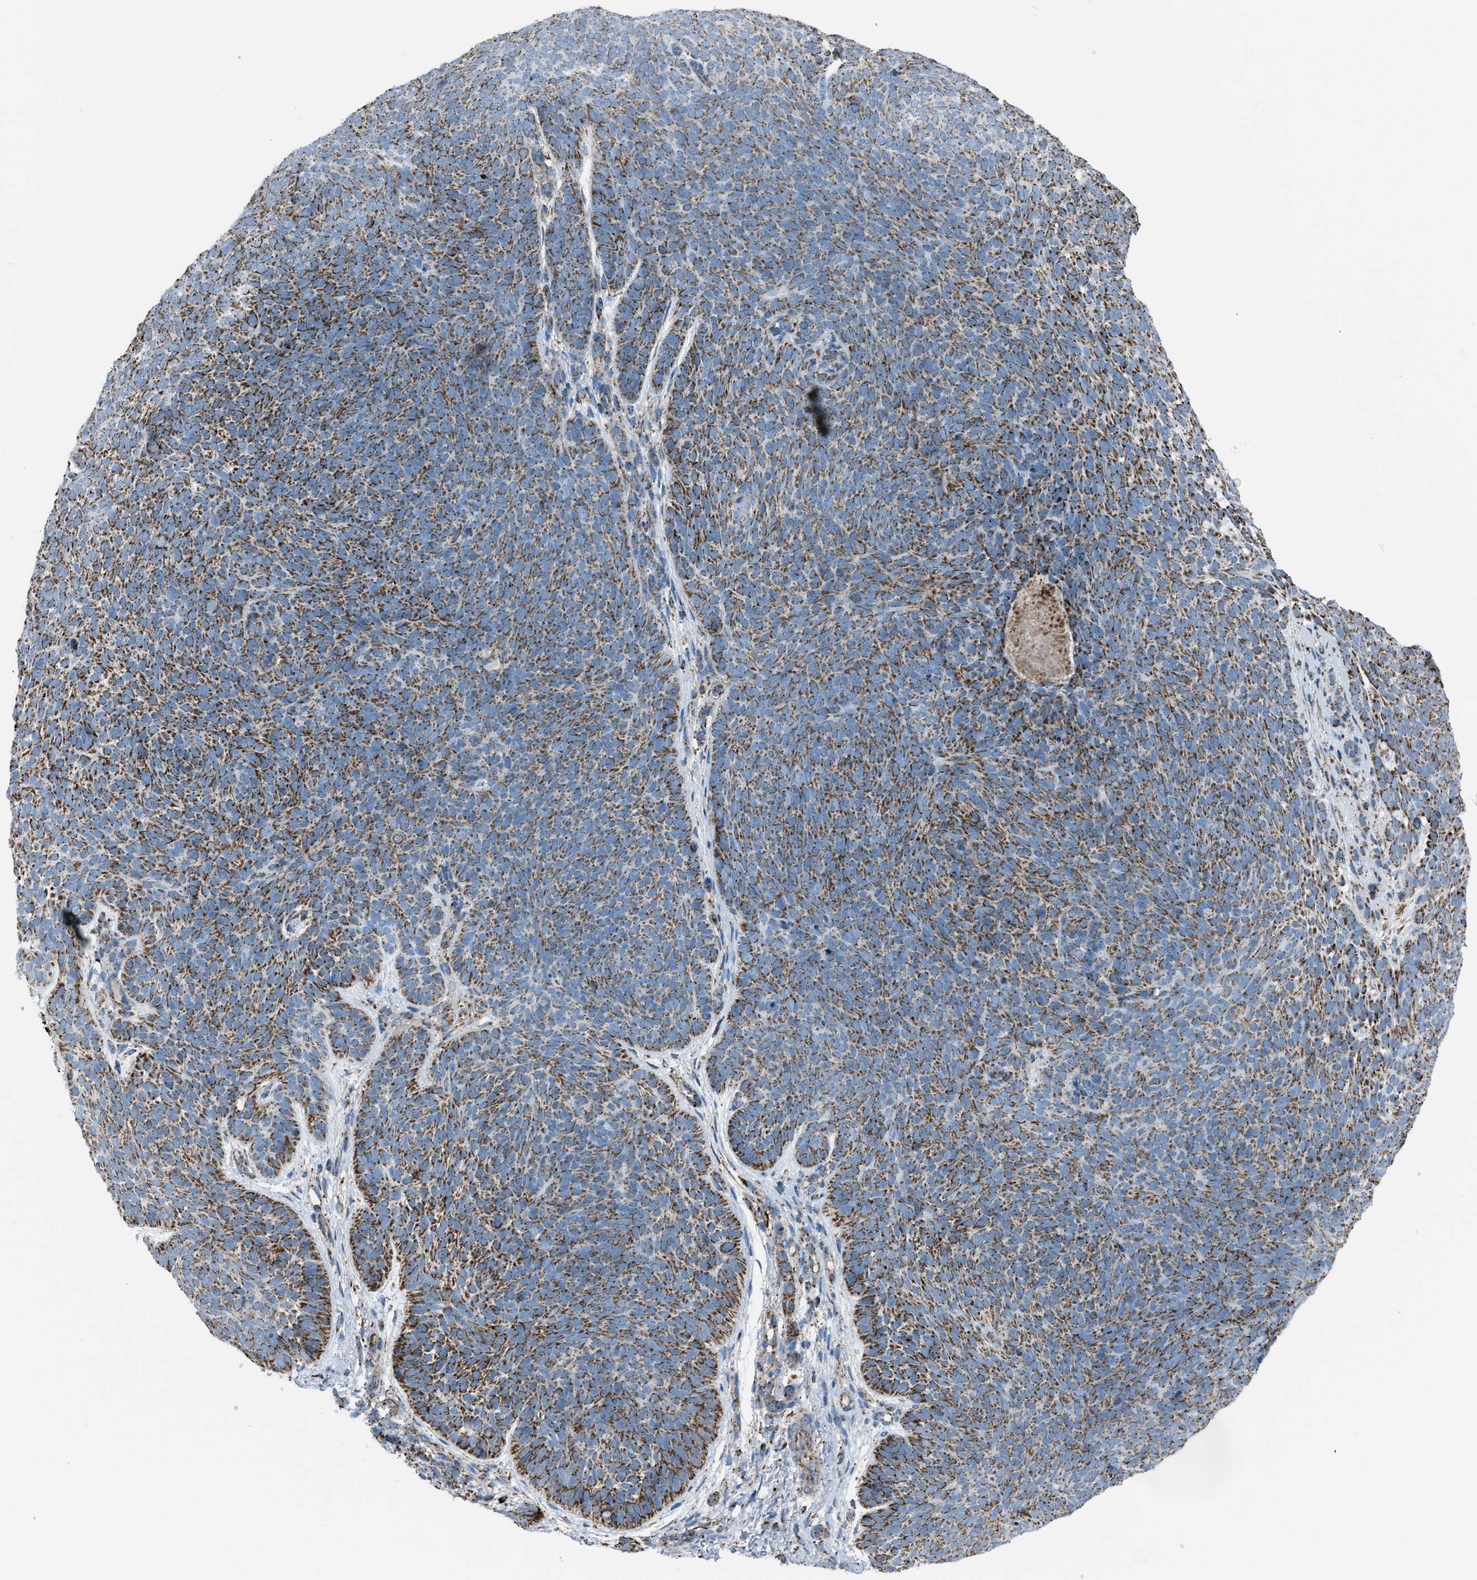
{"staining": {"intensity": "moderate", "quantity": ">75%", "location": "cytoplasmic/membranous"}, "tissue": "skin cancer", "cell_type": "Tumor cells", "image_type": "cancer", "snomed": [{"axis": "morphology", "description": "Basal cell carcinoma"}, {"axis": "topography", "description": "Skin"}], "caption": "The micrograph exhibits staining of skin cancer, revealing moderate cytoplasmic/membranous protein expression (brown color) within tumor cells.", "gene": "MDH2", "patient": {"sex": "male", "age": 61}}